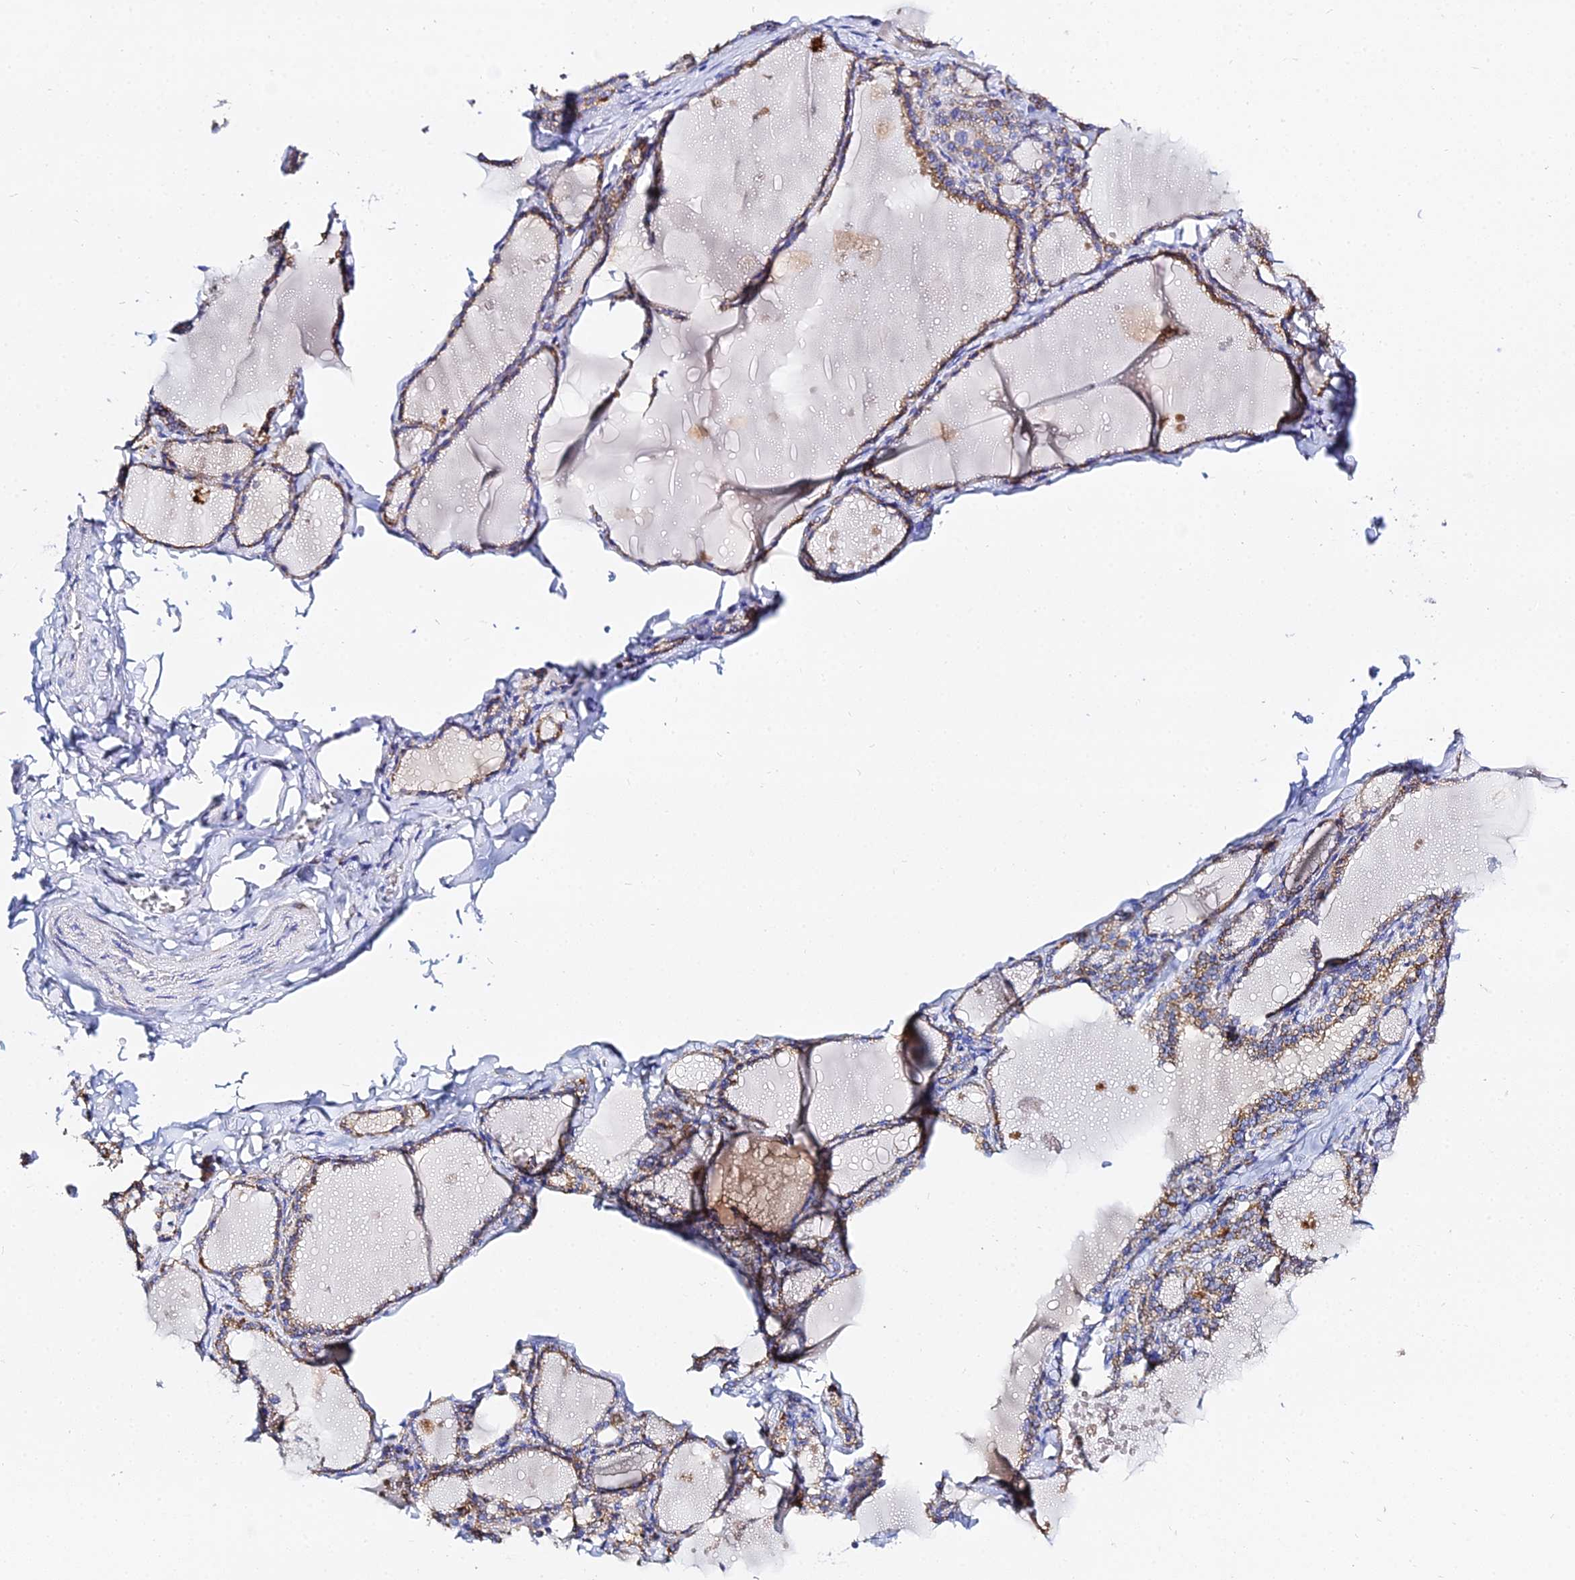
{"staining": {"intensity": "moderate", "quantity": ">75%", "location": "cytoplasmic/membranous"}, "tissue": "thyroid gland", "cell_type": "Glandular cells", "image_type": "normal", "snomed": [{"axis": "morphology", "description": "Normal tissue, NOS"}, {"axis": "topography", "description": "Thyroid gland"}], "caption": "Approximately >75% of glandular cells in unremarkable human thyroid gland exhibit moderate cytoplasmic/membranous protein positivity as visualized by brown immunohistochemical staining.", "gene": "TYW5", "patient": {"sex": "male", "age": 56}}